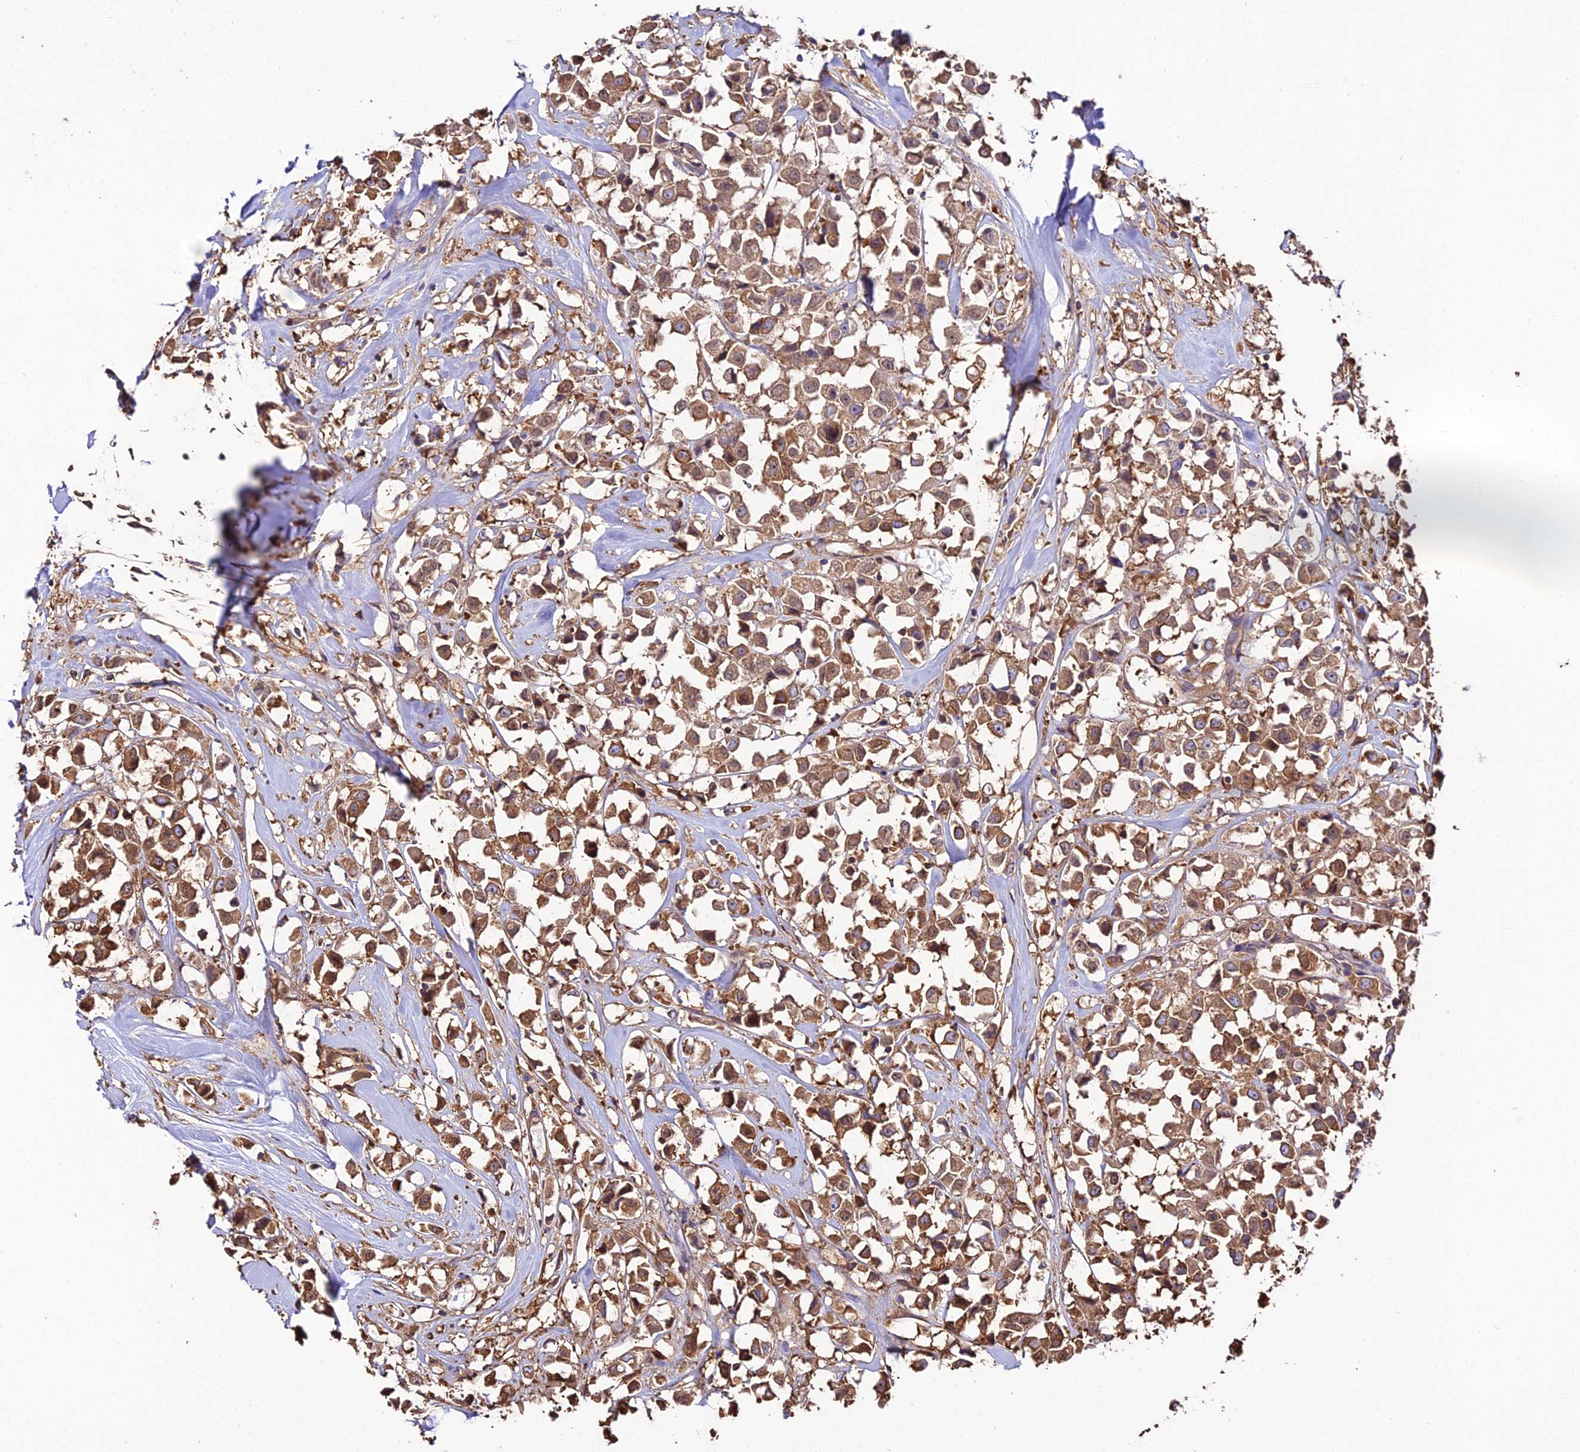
{"staining": {"intensity": "moderate", "quantity": ">75%", "location": "cytoplasmic/membranous"}, "tissue": "breast cancer", "cell_type": "Tumor cells", "image_type": "cancer", "snomed": [{"axis": "morphology", "description": "Duct carcinoma"}, {"axis": "topography", "description": "Breast"}], "caption": "An IHC image of neoplastic tissue is shown. Protein staining in brown shows moderate cytoplasmic/membranous positivity in breast cancer within tumor cells.", "gene": "TUBA3D", "patient": {"sex": "female", "age": 61}}